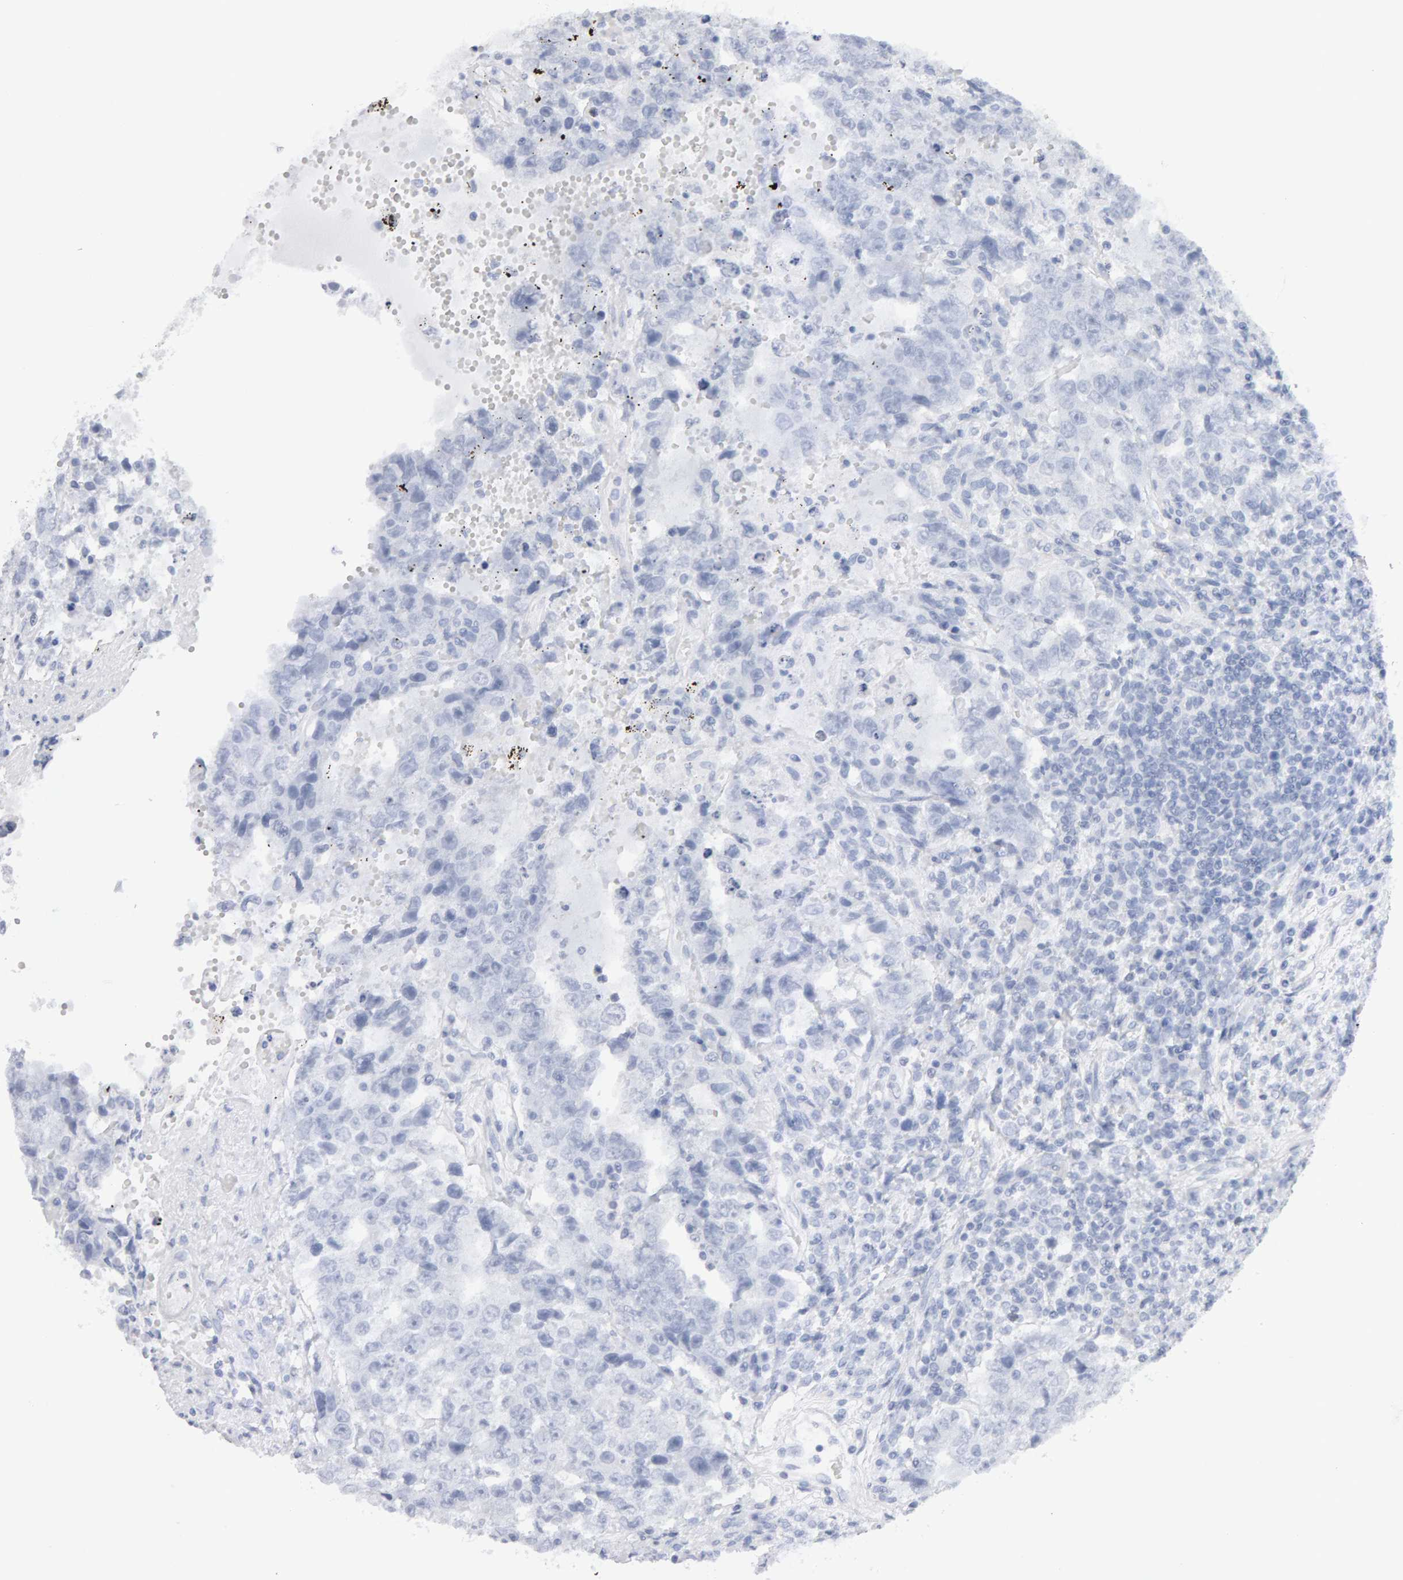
{"staining": {"intensity": "negative", "quantity": "none", "location": "none"}, "tissue": "testis cancer", "cell_type": "Tumor cells", "image_type": "cancer", "snomed": [{"axis": "morphology", "description": "Carcinoma, Embryonal, NOS"}, {"axis": "topography", "description": "Testis"}], "caption": "The histopathology image demonstrates no significant positivity in tumor cells of embryonal carcinoma (testis).", "gene": "METRNL", "patient": {"sex": "male", "age": 26}}